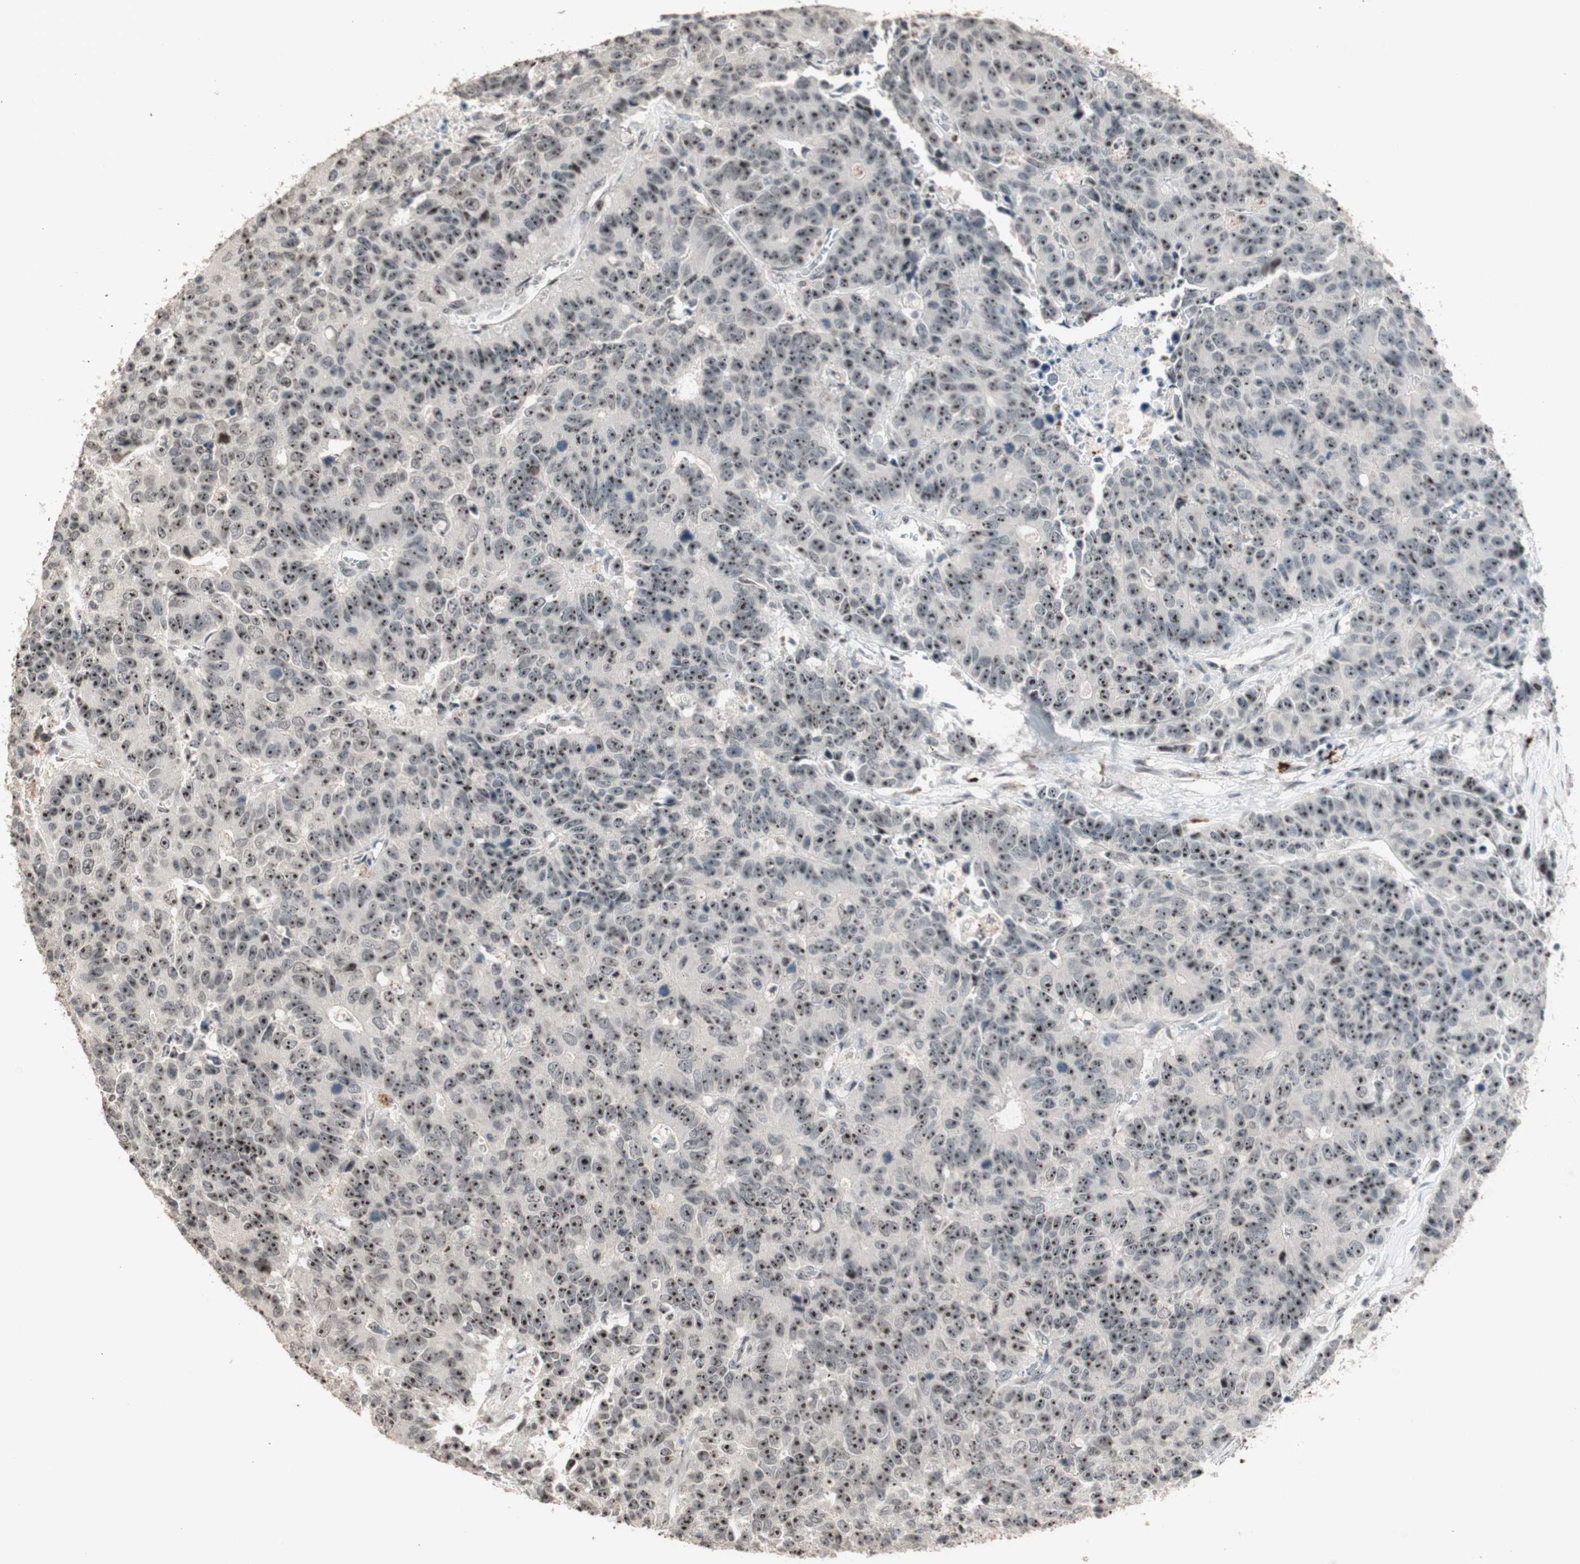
{"staining": {"intensity": "strong", "quantity": ">75%", "location": "nuclear"}, "tissue": "colorectal cancer", "cell_type": "Tumor cells", "image_type": "cancer", "snomed": [{"axis": "morphology", "description": "Adenocarcinoma, NOS"}, {"axis": "topography", "description": "Colon"}], "caption": "About >75% of tumor cells in human colorectal cancer exhibit strong nuclear protein expression as visualized by brown immunohistochemical staining.", "gene": "ETV4", "patient": {"sex": "female", "age": 86}}